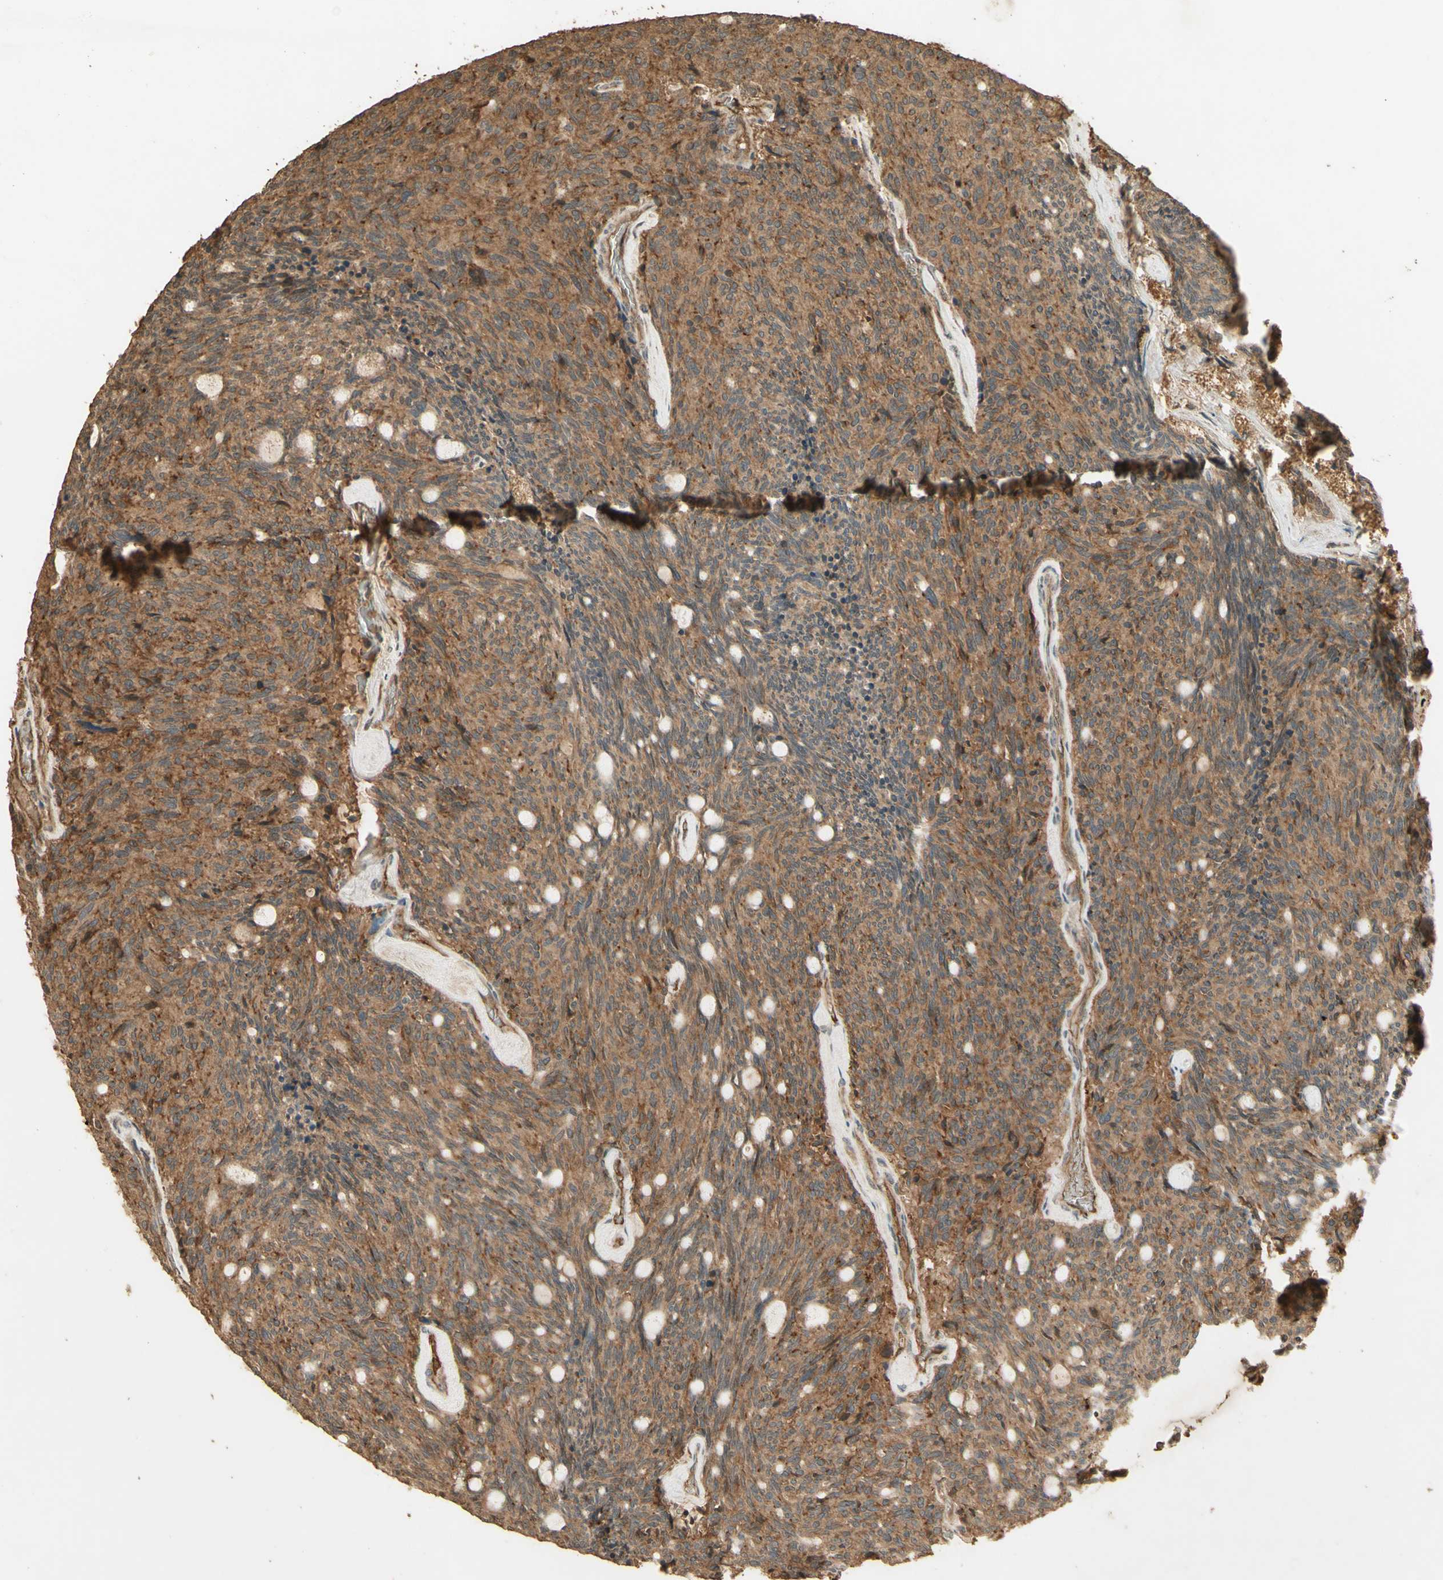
{"staining": {"intensity": "moderate", "quantity": ">75%", "location": "cytoplasmic/membranous"}, "tissue": "carcinoid", "cell_type": "Tumor cells", "image_type": "cancer", "snomed": [{"axis": "morphology", "description": "Carcinoid, malignant, NOS"}, {"axis": "topography", "description": "Pancreas"}], "caption": "The histopathology image displays immunohistochemical staining of carcinoid (malignant). There is moderate cytoplasmic/membranous staining is seen in about >75% of tumor cells.", "gene": "SMAD9", "patient": {"sex": "female", "age": 54}}